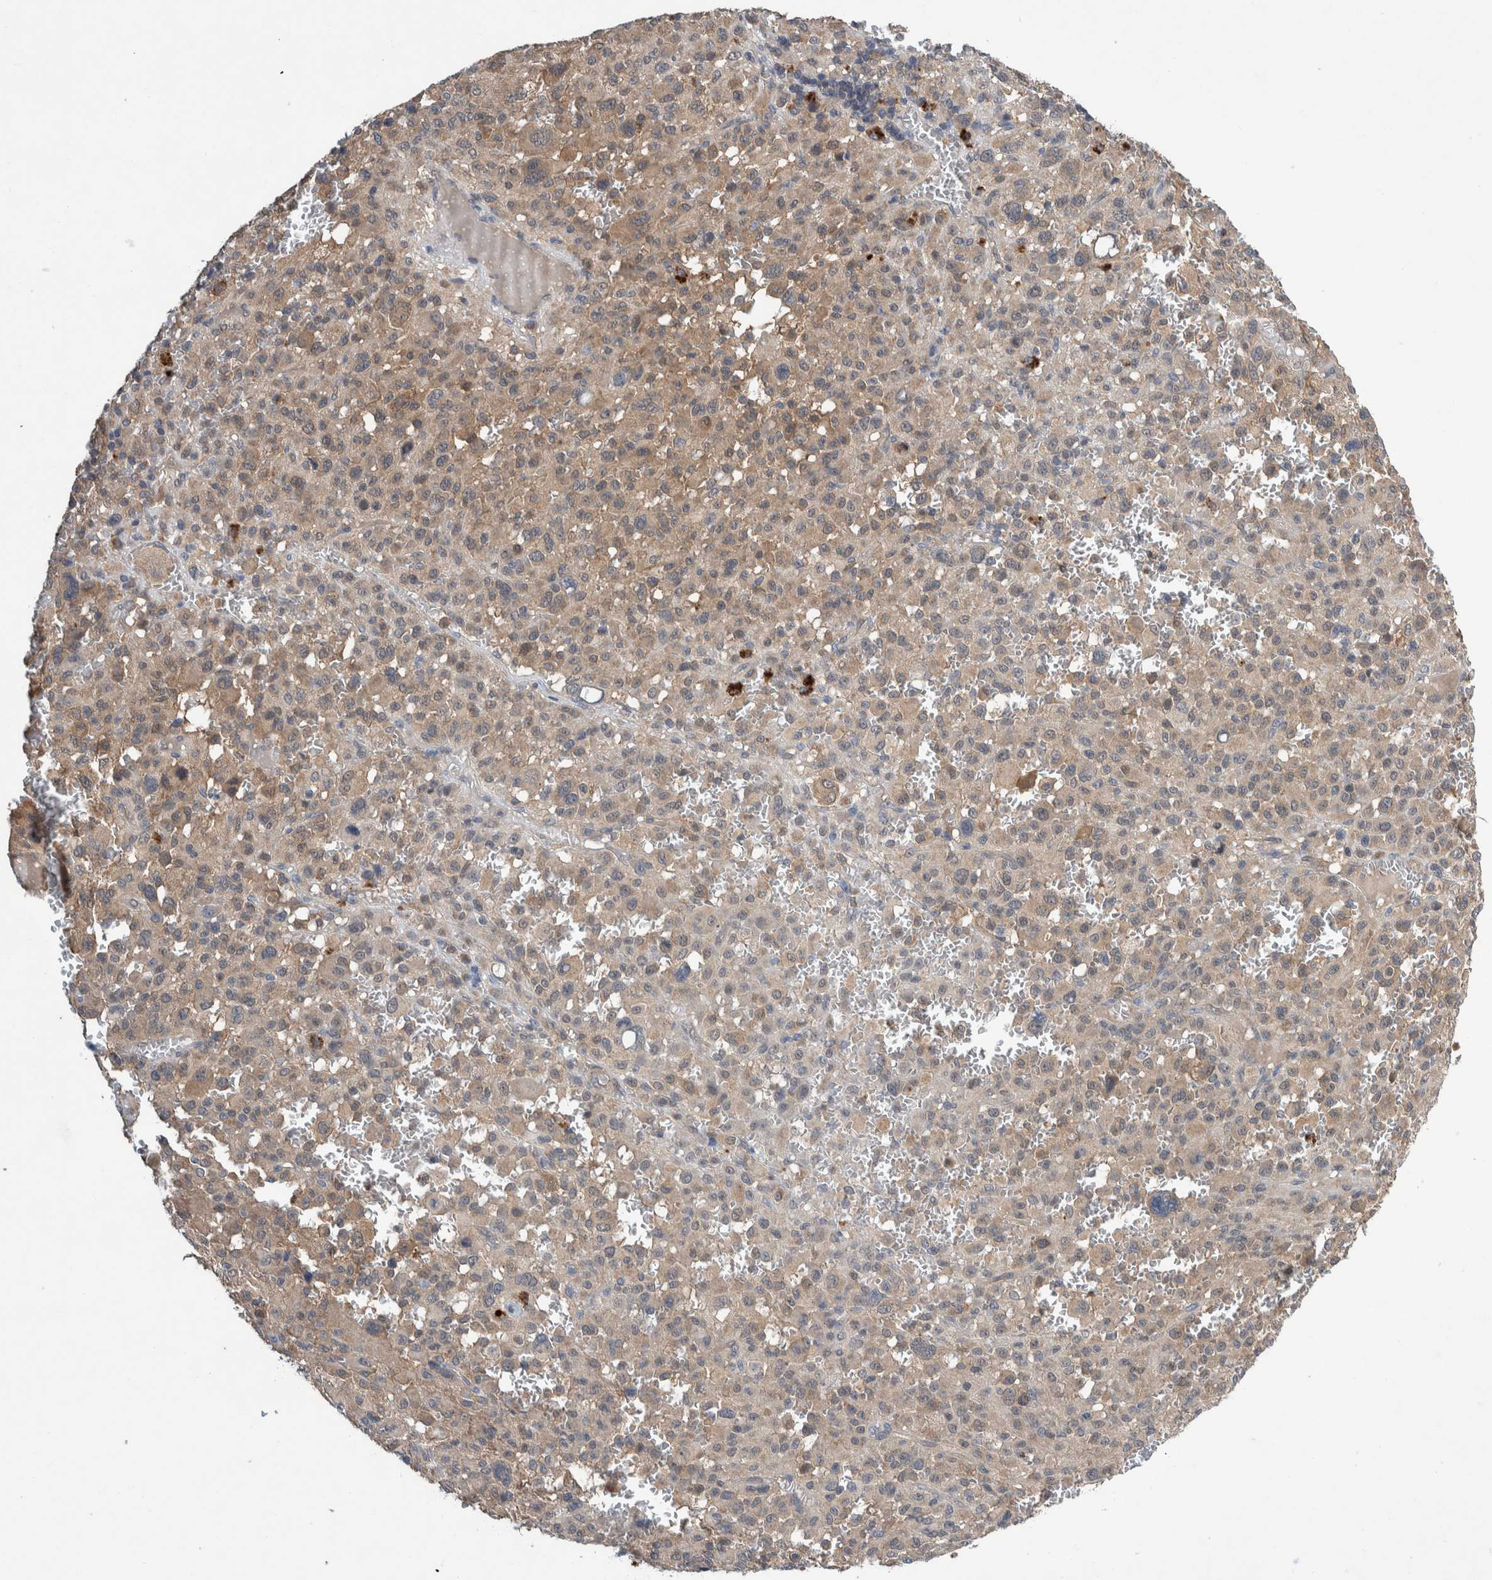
{"staining": {"intensity": "weak", "quantity": "<25%", "location": "cytoplasmic/membranous"}, "tissue": "melanoma", "cell_type": "Tumor cells", "image_type": "cancer", "snomed": [{"axis": "morphology", "description": "Malignant melanoma, Metastatic site"}, {"axis": "topography", "description": "Skin"}], "caption": "Tumor cells show no significant staining in melanoma.", "gene": "PLPBP", "patient": {"sex": "female", "age": 74}}